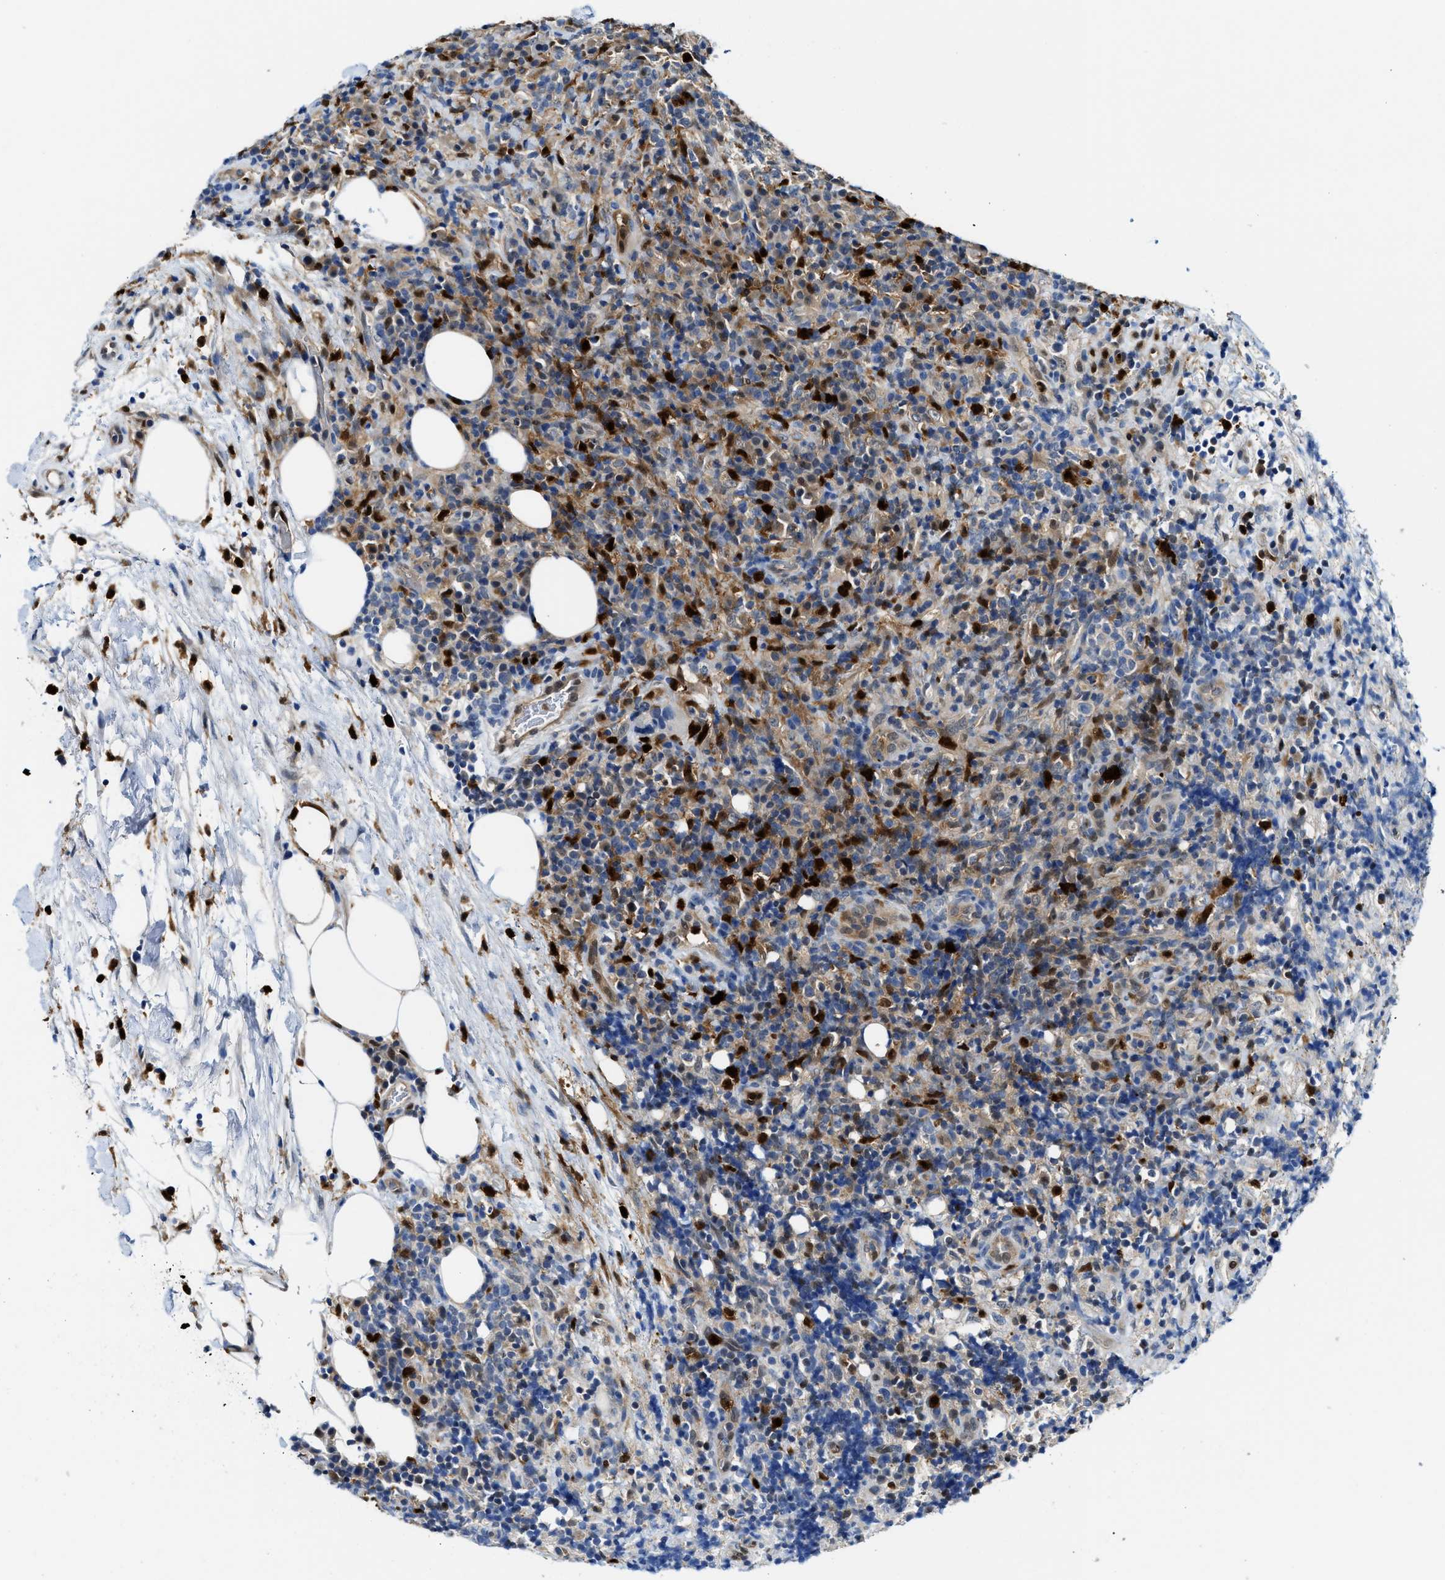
{"staining": {"intensity": "moderate", "quantity": "25%-75%", "location": "cytoplasmic/membranous"}, "tissue": "lymphoma", "cell_type": "Tumor cells", "image_type": "cancer", "snomed": [{"axis": "morphology", "description": "Malignant lymphoma, non-Hodgkin's type, High grade"}, {"axis": "topography", "description": "Lymph node"}], "caption": "The histopathology image exhibits staining of malignant lymphoma, non-Hodgkin's type (high-grade), revealing moderate cytoplasmic/membranous protein staining (brown color) within tumor cells. Nuclei are stained in blue.", "gene": "LTA4H", "patient": {"sex": "female", "age": 76}}